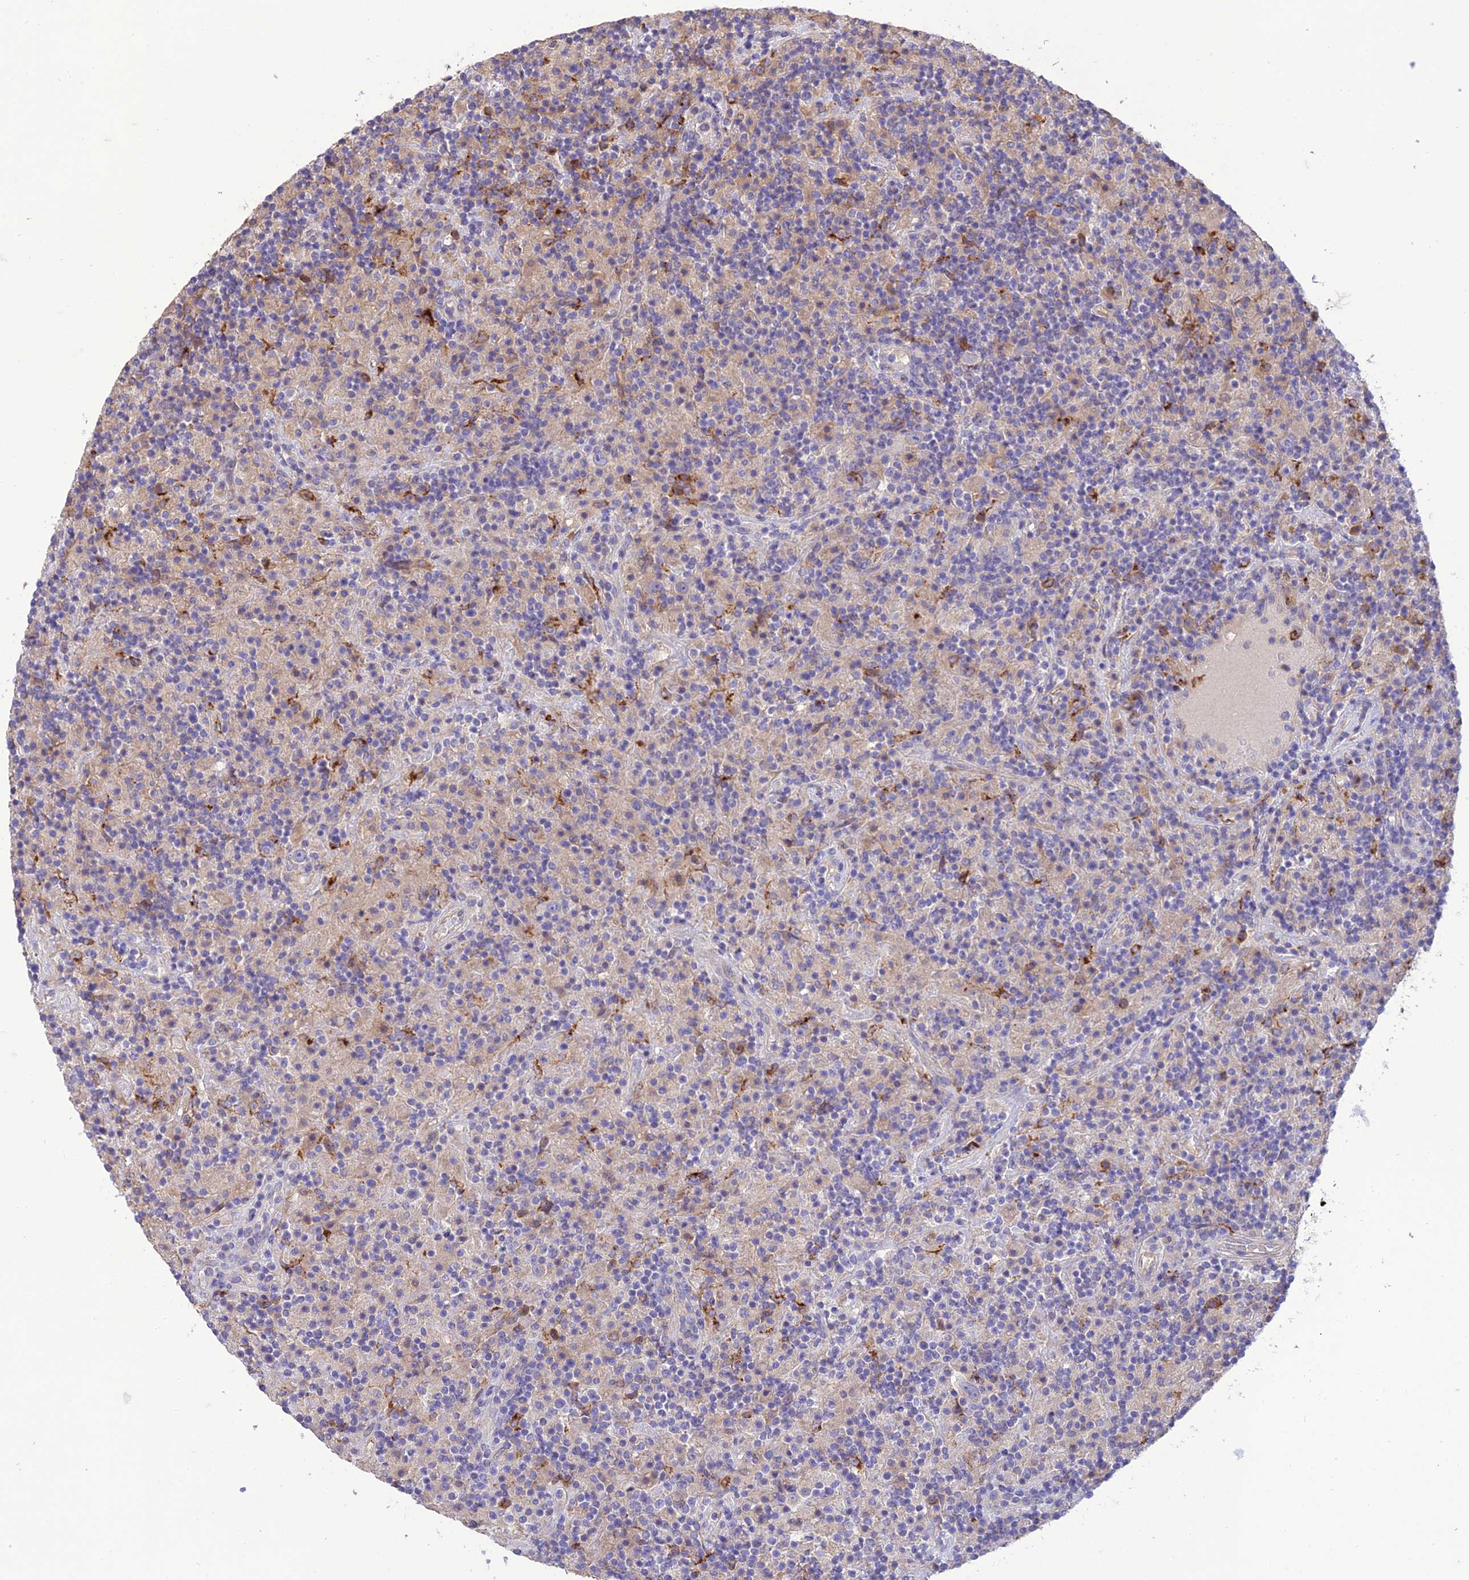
{"staining": {"intensity": "moderate", "quantity": "<25%", "location": "cytoplasmic/membranous"}, "tissue": "lymphoma", "cell_type": "Tumor cells", "image_type": "cancer", "snomed": [{"axis": "morphology", "description": "Hodgkin's disease, NOS"}, {"axis": "topography", "description": "Lymph node"}], "caption": "Approximately <25% of tumor cells in lymphoma demonstrate moderate cytoplasmic/membranous protein expression as visualized by brown immunohistochemical staining.", "gene": "SFT2D2", "patient": {"sex": "male", "age": 70}}